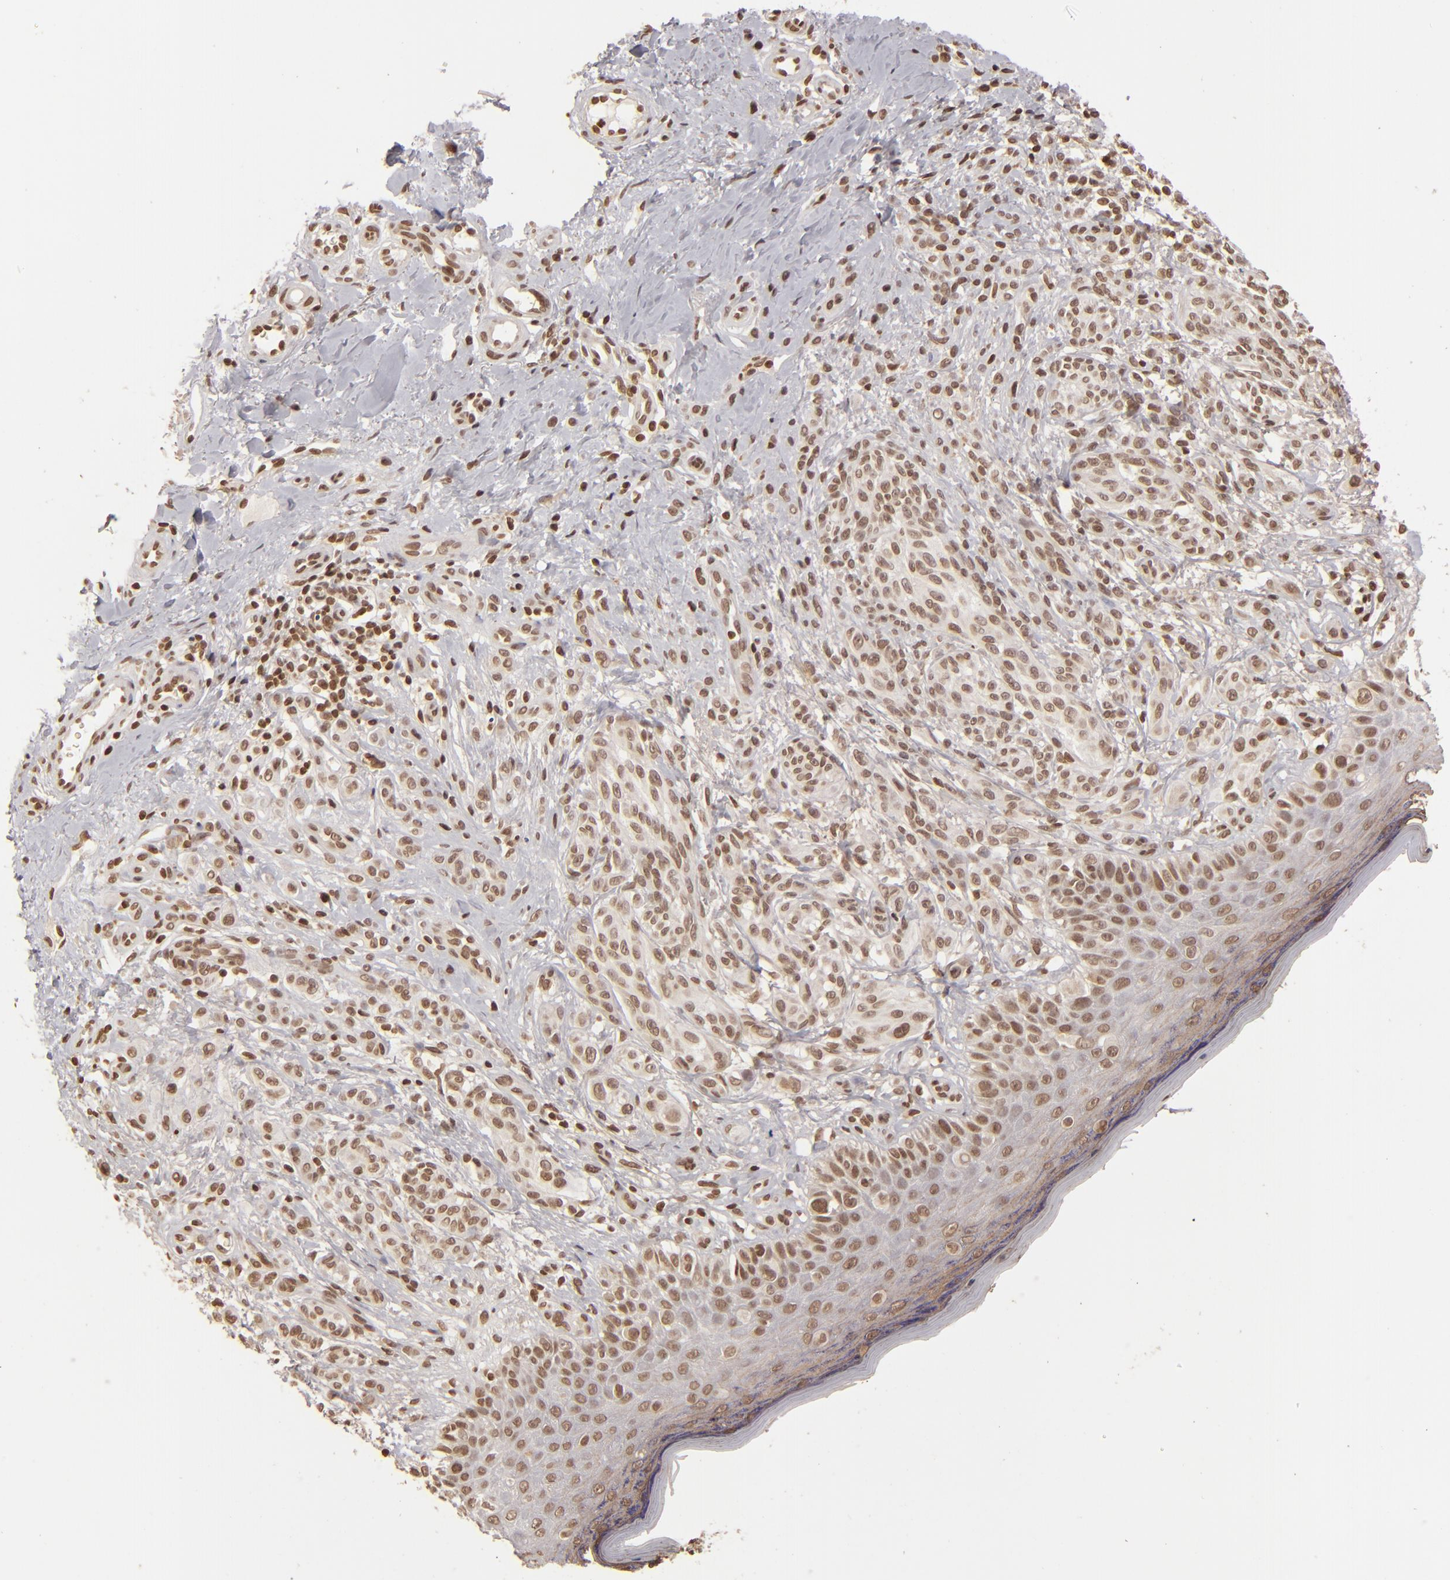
{"staining": {"intensity": "weak", "quantity": ">75%", "location": "nuclear"}, "tissue": "melanoma", "cell_type": "Tumor cells", "image_type": "cancer", "snomed": [{"axis": "morphology", "description": "Malignant melanoma, NOS"}, {"axis": "topography", "description": "Skin"}], "caption": "Weak nuclear protein staining is seen in about >75% of tumor cells in malignant melanoma.", "gene": "CUL3", "patient": {"sex": "male", "age": 57}}